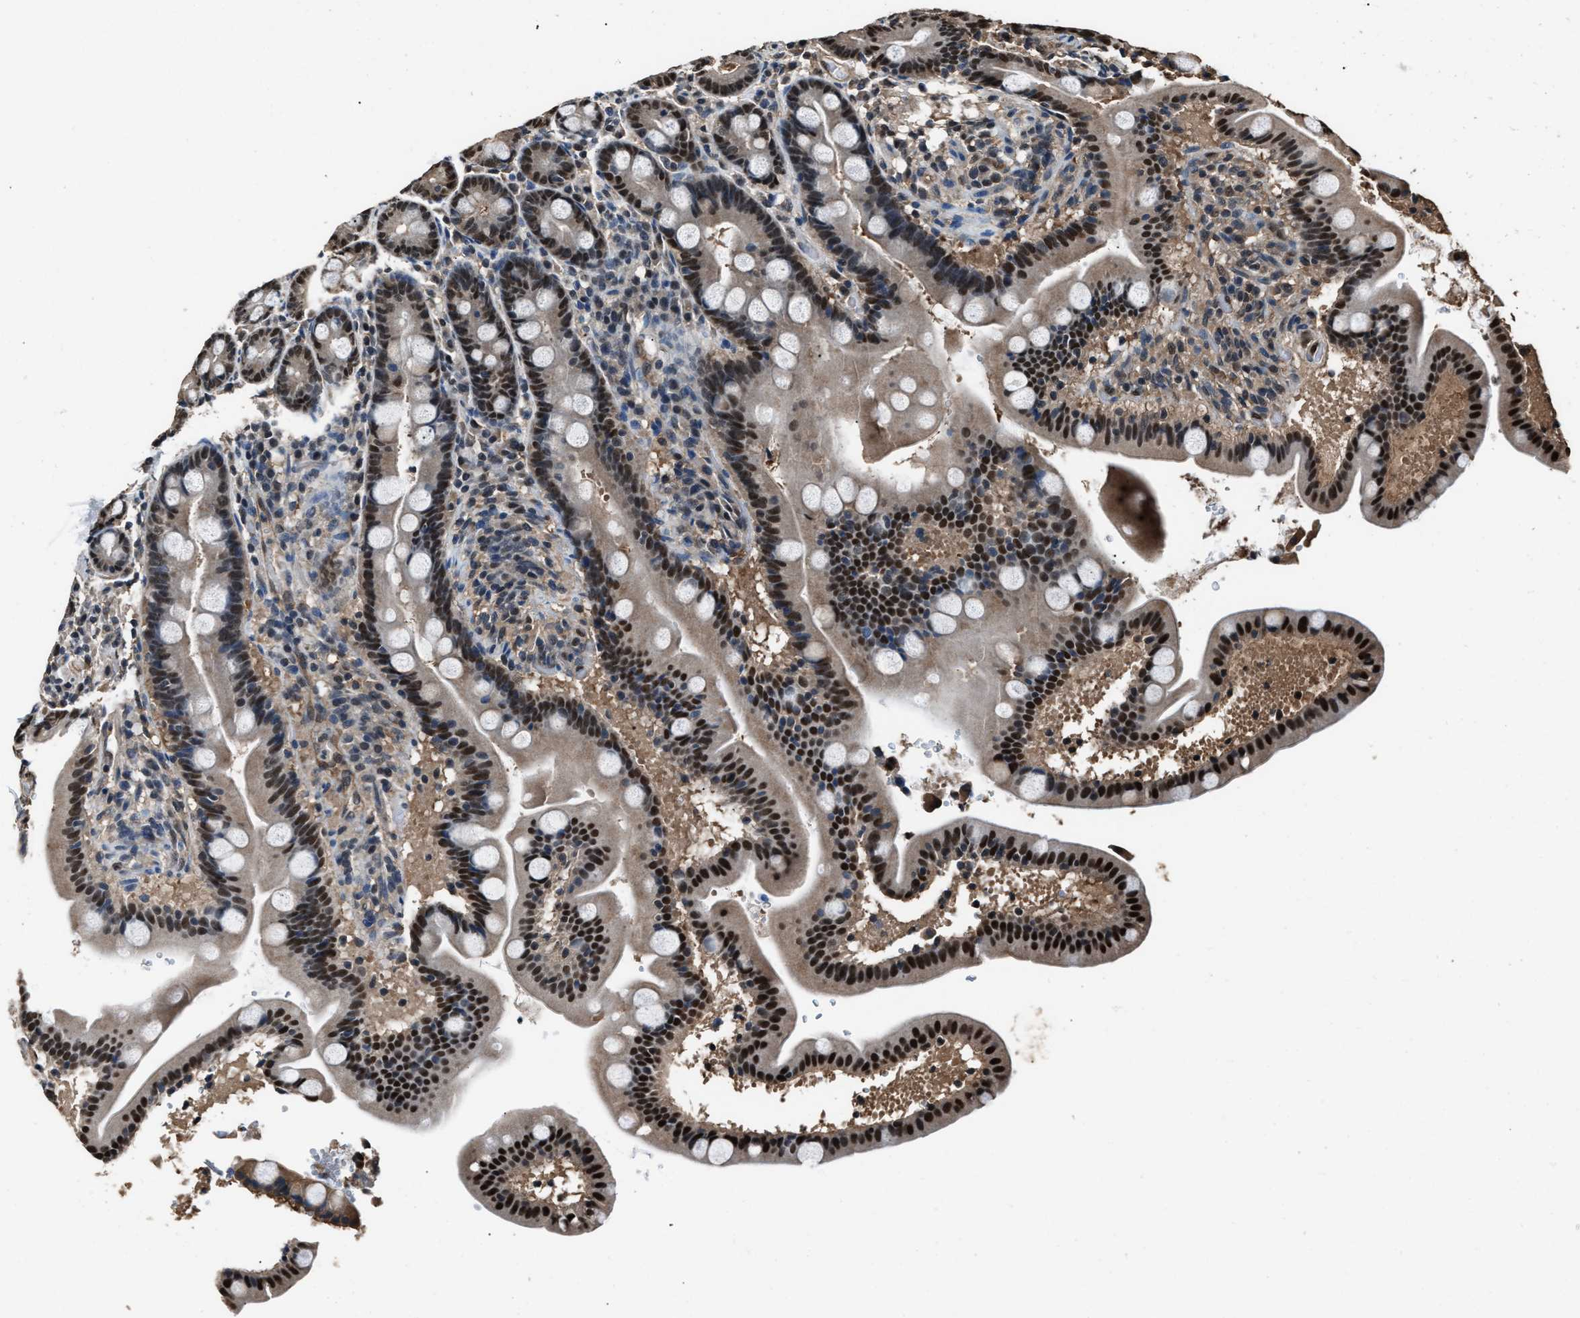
{"staining": {"intensity": "strong", "quantity": "25%-75%", "location": "nuclear"}, "tissue": "duodenum", "cell_type": "Glandular cells", "image_type": "normal", "snomed": [{"axis": "morphology", "description": "Normal tissue, NOS"}, {"axis": "topography", "description": "Duodenum"}], "caption": "This is an image of immunohistochemistry (IHC) staining of benign duodenum, which shows strong expression in the nuclear of glandular cells.", "gene": "DFFA", "patient": {"sex": "male", "age": 54}}